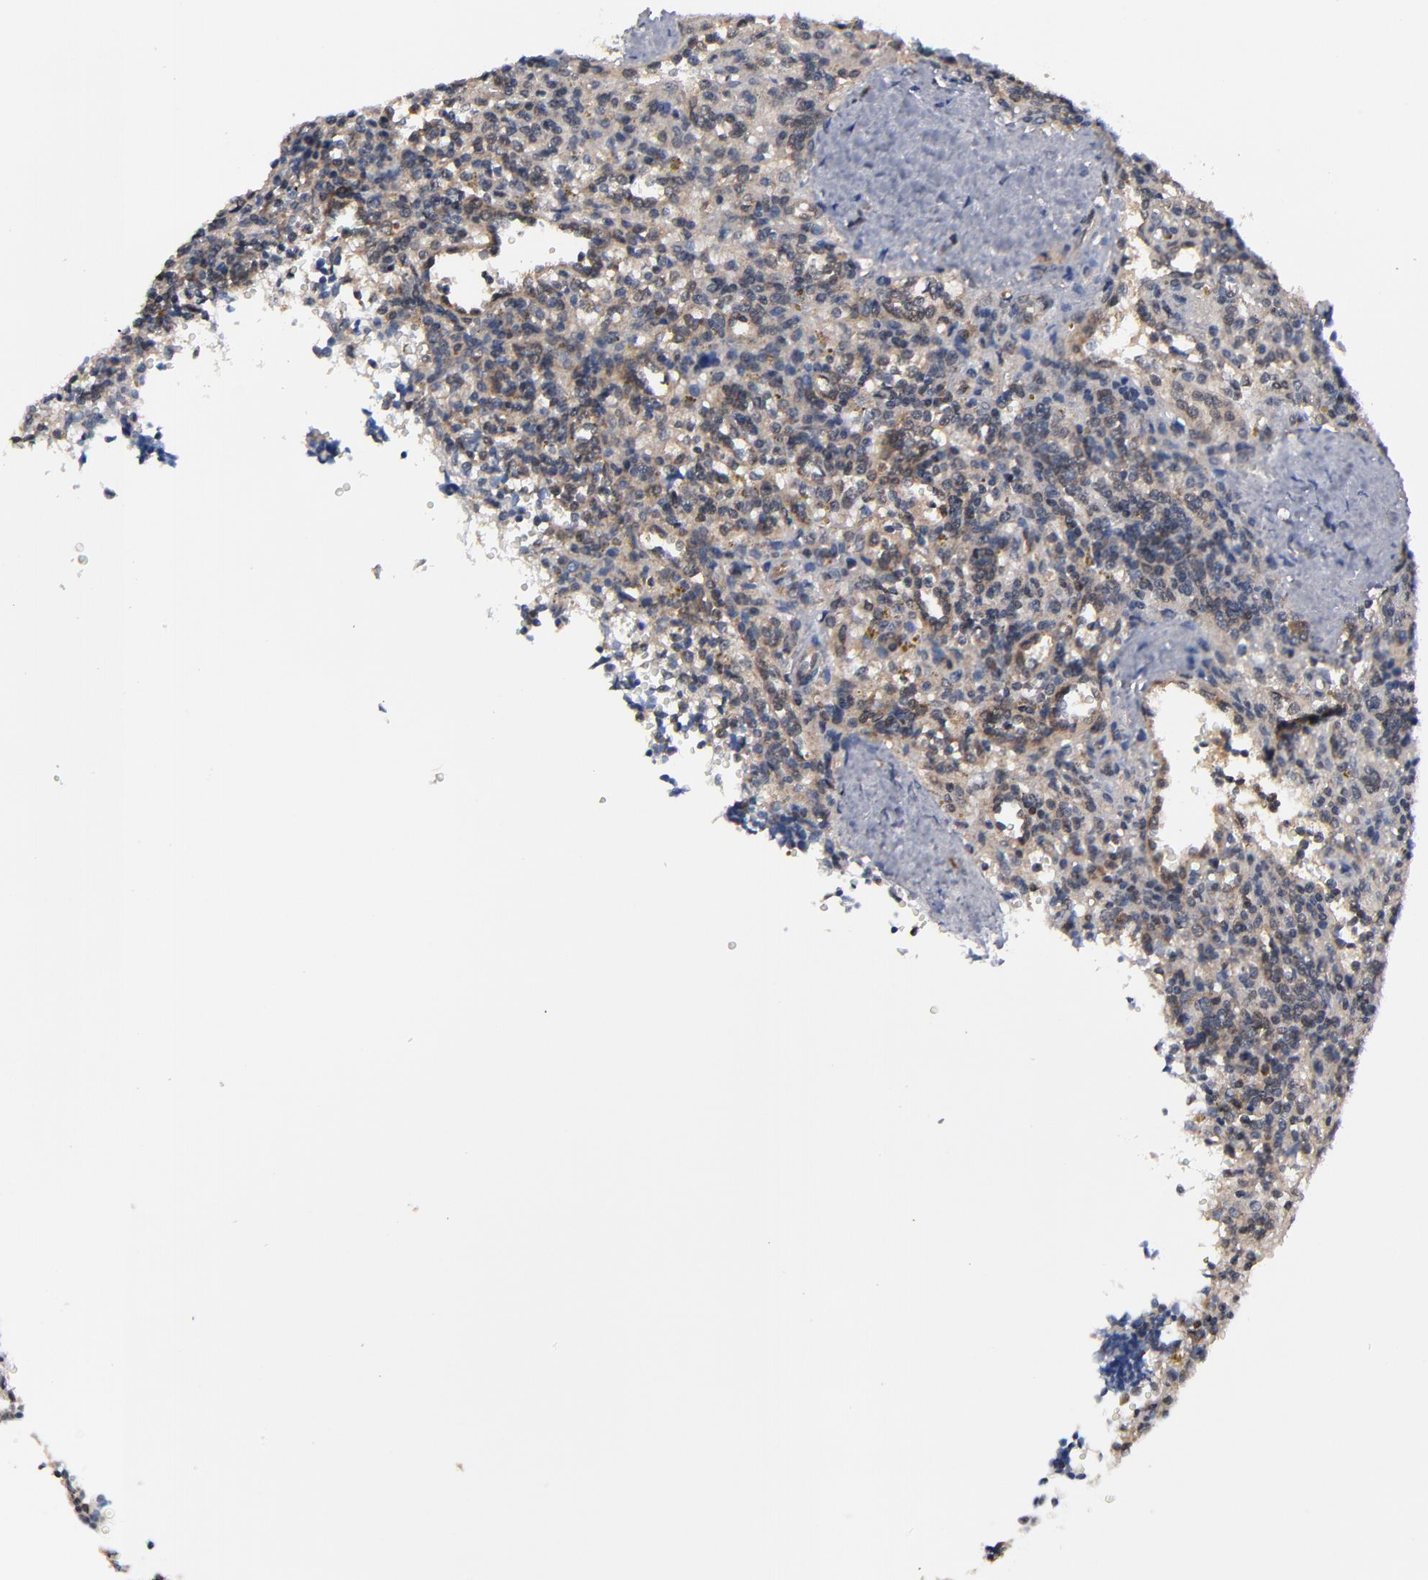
{"staining": {"intensity": "moderate", "quantity": ">75%", "location": "cytoplasmic/membranous"}, "tissue": "lymphoma", "cell_type": "Tumor cells", "image_type": "cancer", "snomed": [{"axis": "morphology", "description": "Malignant lymphoma, non-Hodgkin's type, Low grade"}, {"axis": "topography", "description": "Spleen"}], "caption": "Lymphoma was stained to show a protein in brown. There is medium levels of moderate cytoplasmic/membranous staining in about >75% of tumor cells.", "gene": "ALG13", "patient": {"sex": "male", "age": 67}}